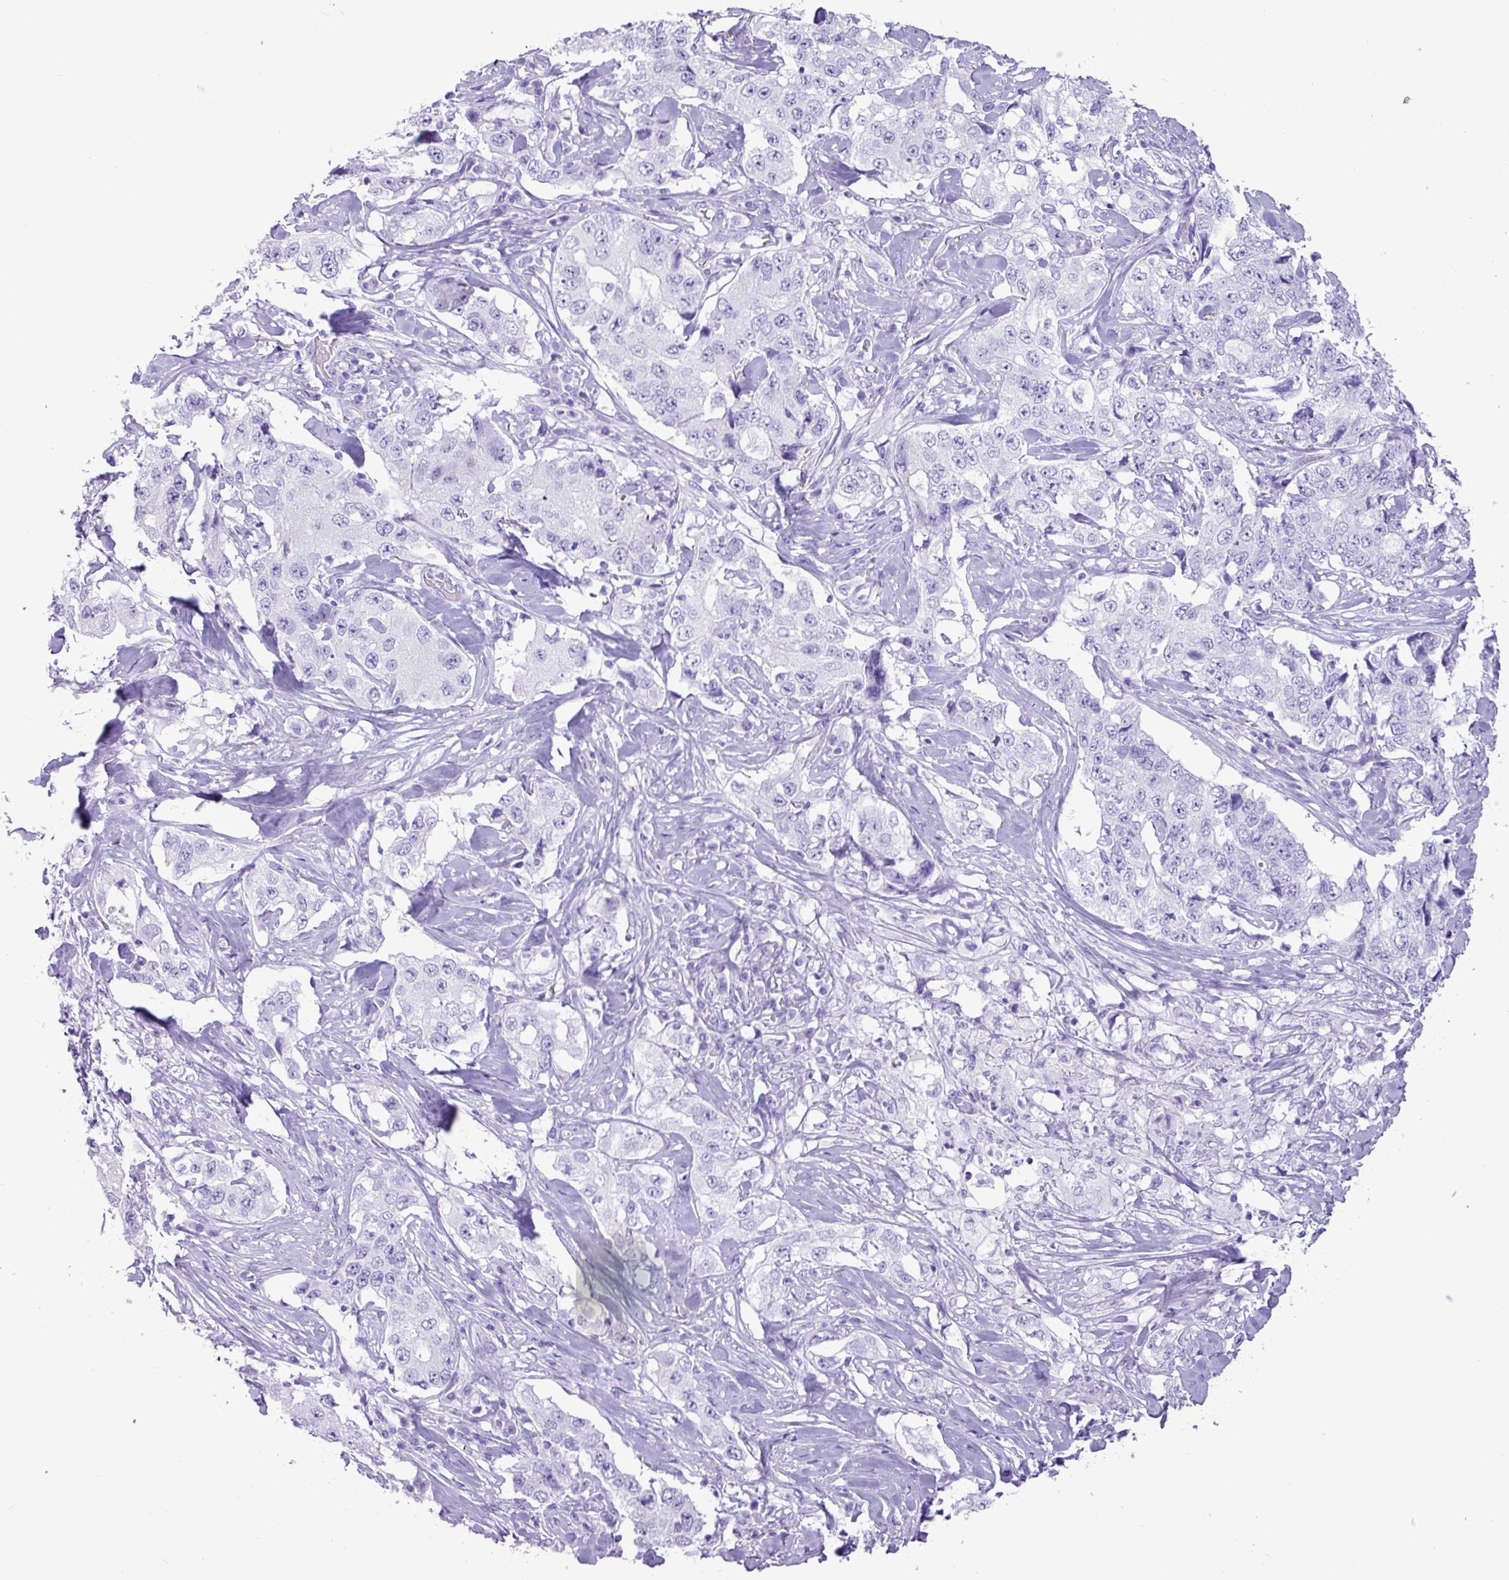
{"staining": {"intensity": "negative", "quantity": "none", "location": "none"}, "tissue": "lung cancer", "cell_type": "Tumor cells", "image_type": "cancer", "snomed": [{"axis": "morphology", "description": "Adenocarcinoma, NOS"}, {"axis": "topography", "description": "Lung"}], "caption": "There is no significant positivity in tumor cells of lung cancer (adenocarcinoma).", "gene": "CKMT2", "patient": {"sex": "female", "age": 51}}